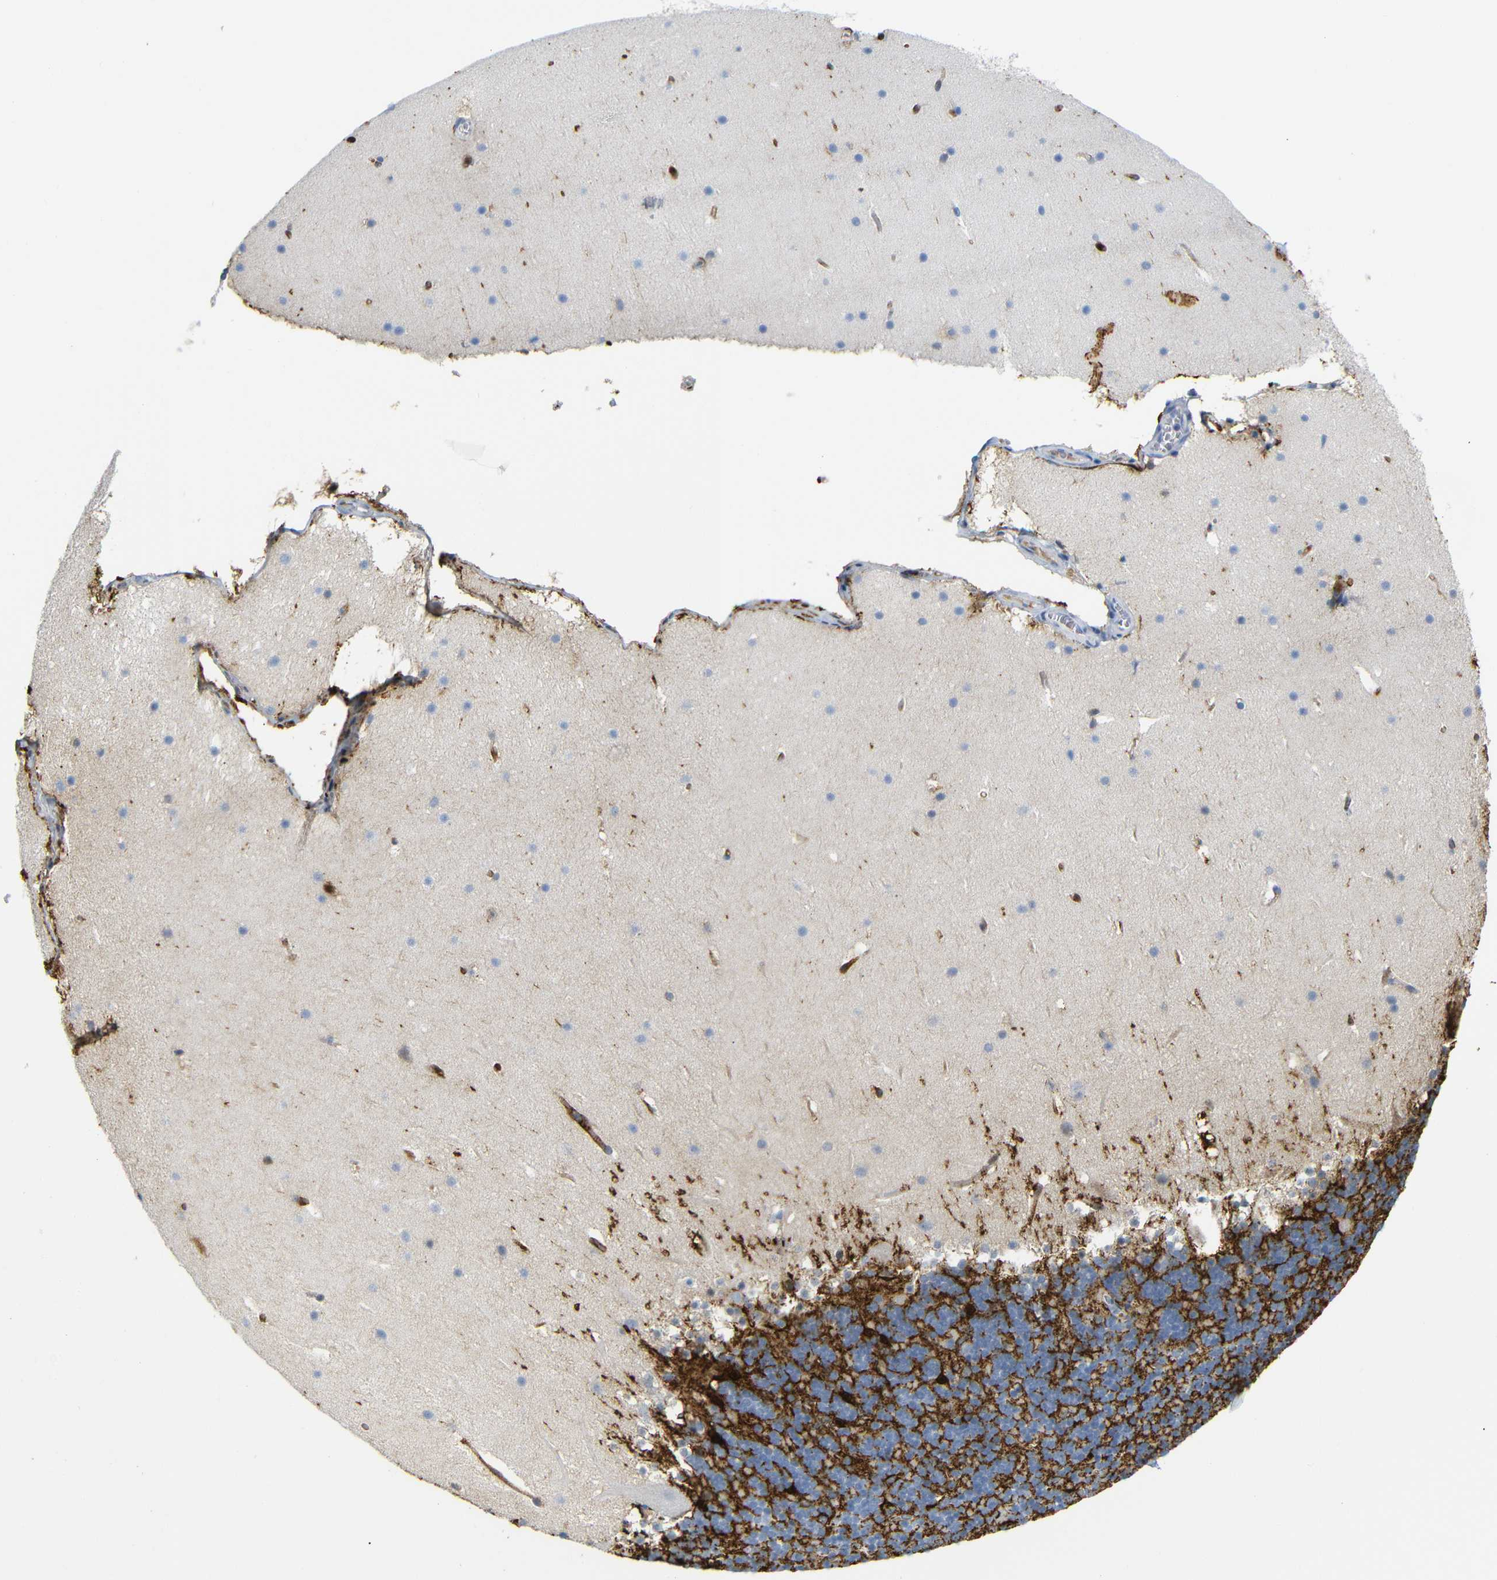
{"staining": {"intensity": "strong", "quantity": "25%-75%", "location": "cytoplasmic/membranous"}, "tissue": "cerebellum", "cell_type": "Cells in granular layer", "image_type": "normal", "snomed": [{"axis": "morphology", "description": "Normal tissue, NOS"}, {"axis": "topography", "description": "Cerebellum"}], "caption": "IHC of benign human cerebellum exhibits high levels of strong cytoplasmic/membranous expression in approximately 25%-75% of cells in granular layer.", "gene": "MT1A", "patient": {"sex": "male", "age": 45}}